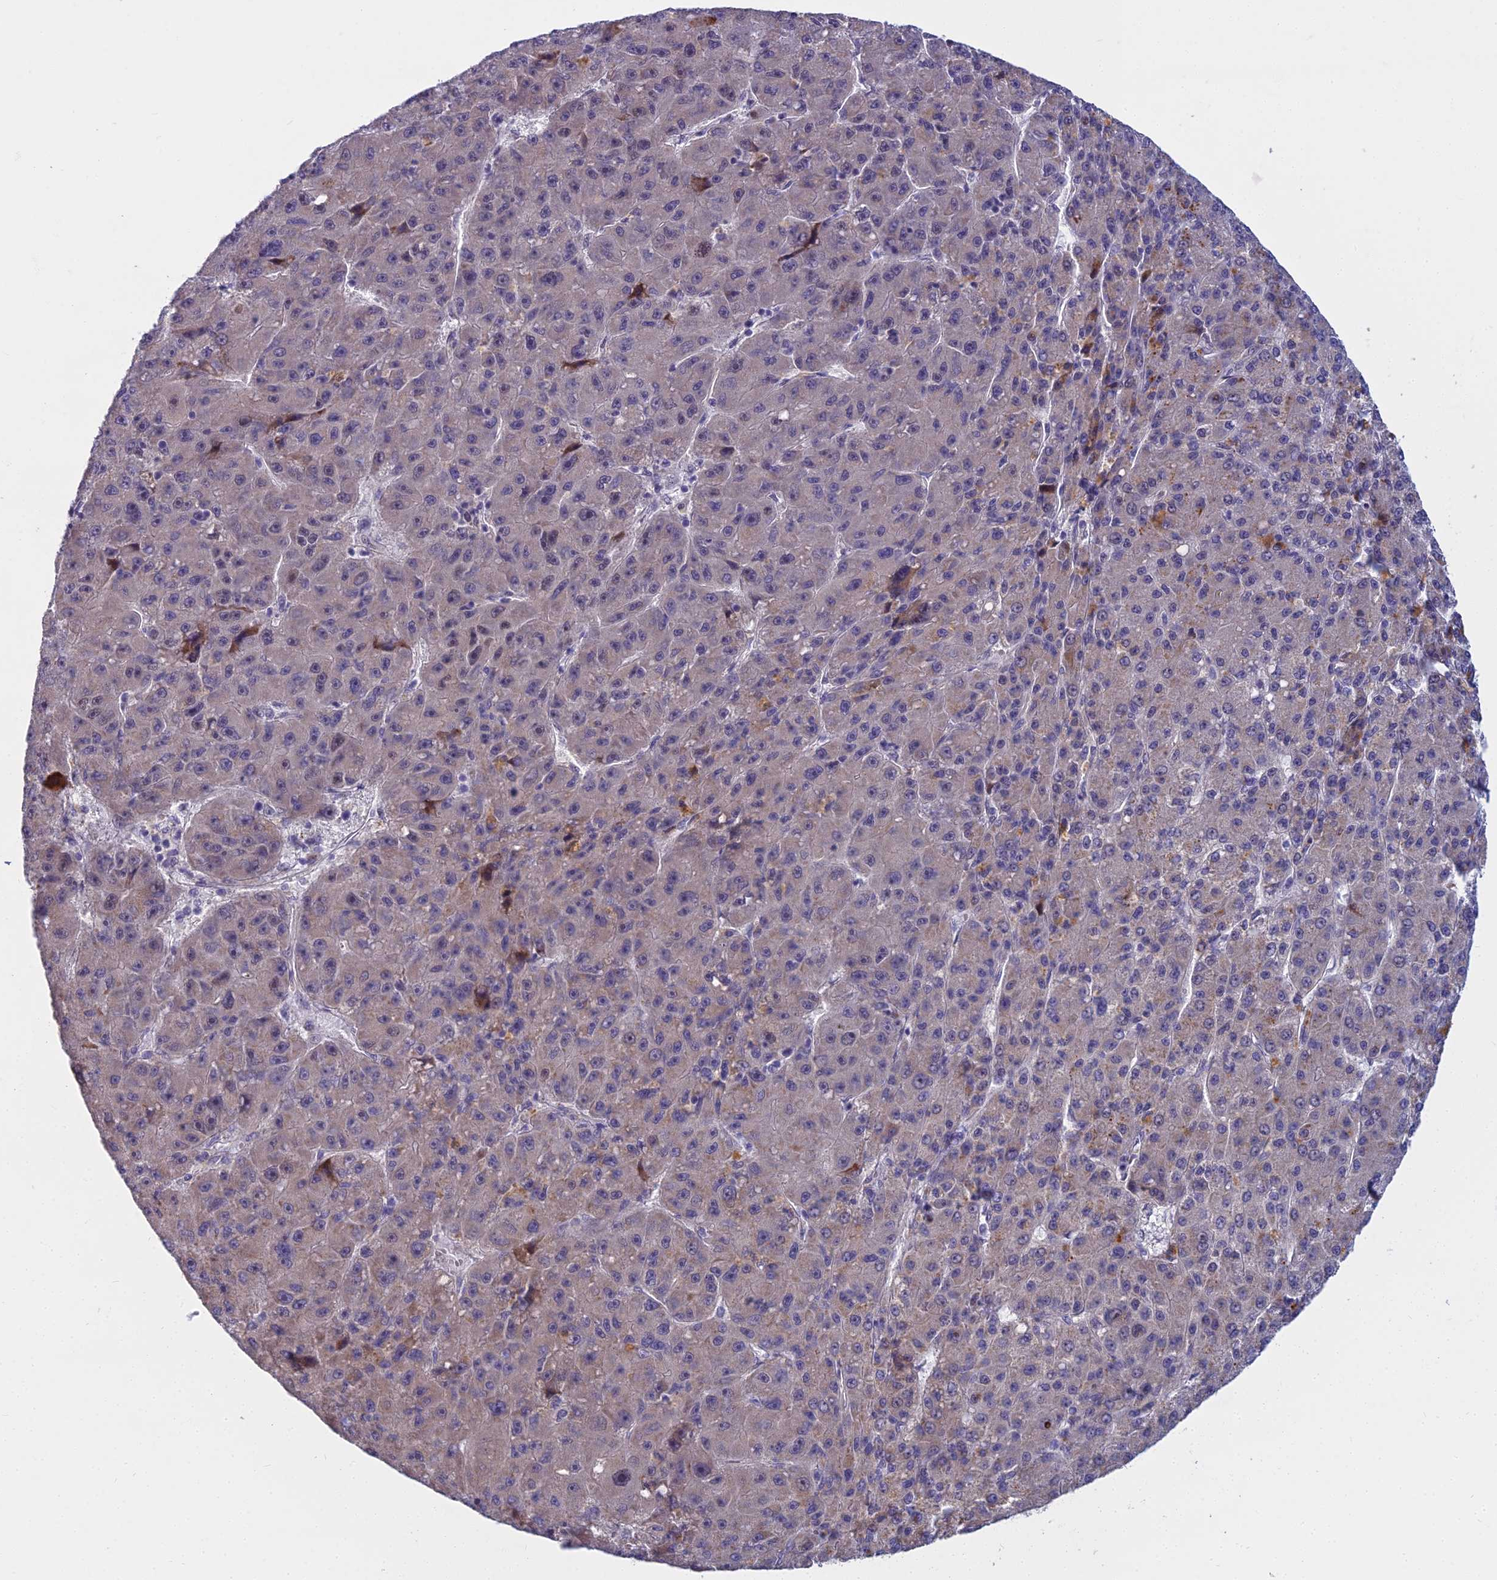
{"staining": {"intensity": "negative", "quantity": "none", "location": "none"}, "tissue": "liver cancer", "cell_type": "Tumor cells", "image_type": "cancer", "snomed": [{"axis": "morphology", "description": "Carcinoma, Hepatocellular, NOS"}, {"axis": "topography", "description": "Liver"}], "caption": "Immunohistochemical staining of liver cancer (hepatocellular carcinoma) exhibits no significant positivity in tumor cells.", "gene": "WDPCP", "patient": {"sex": "male", "age": 67}}